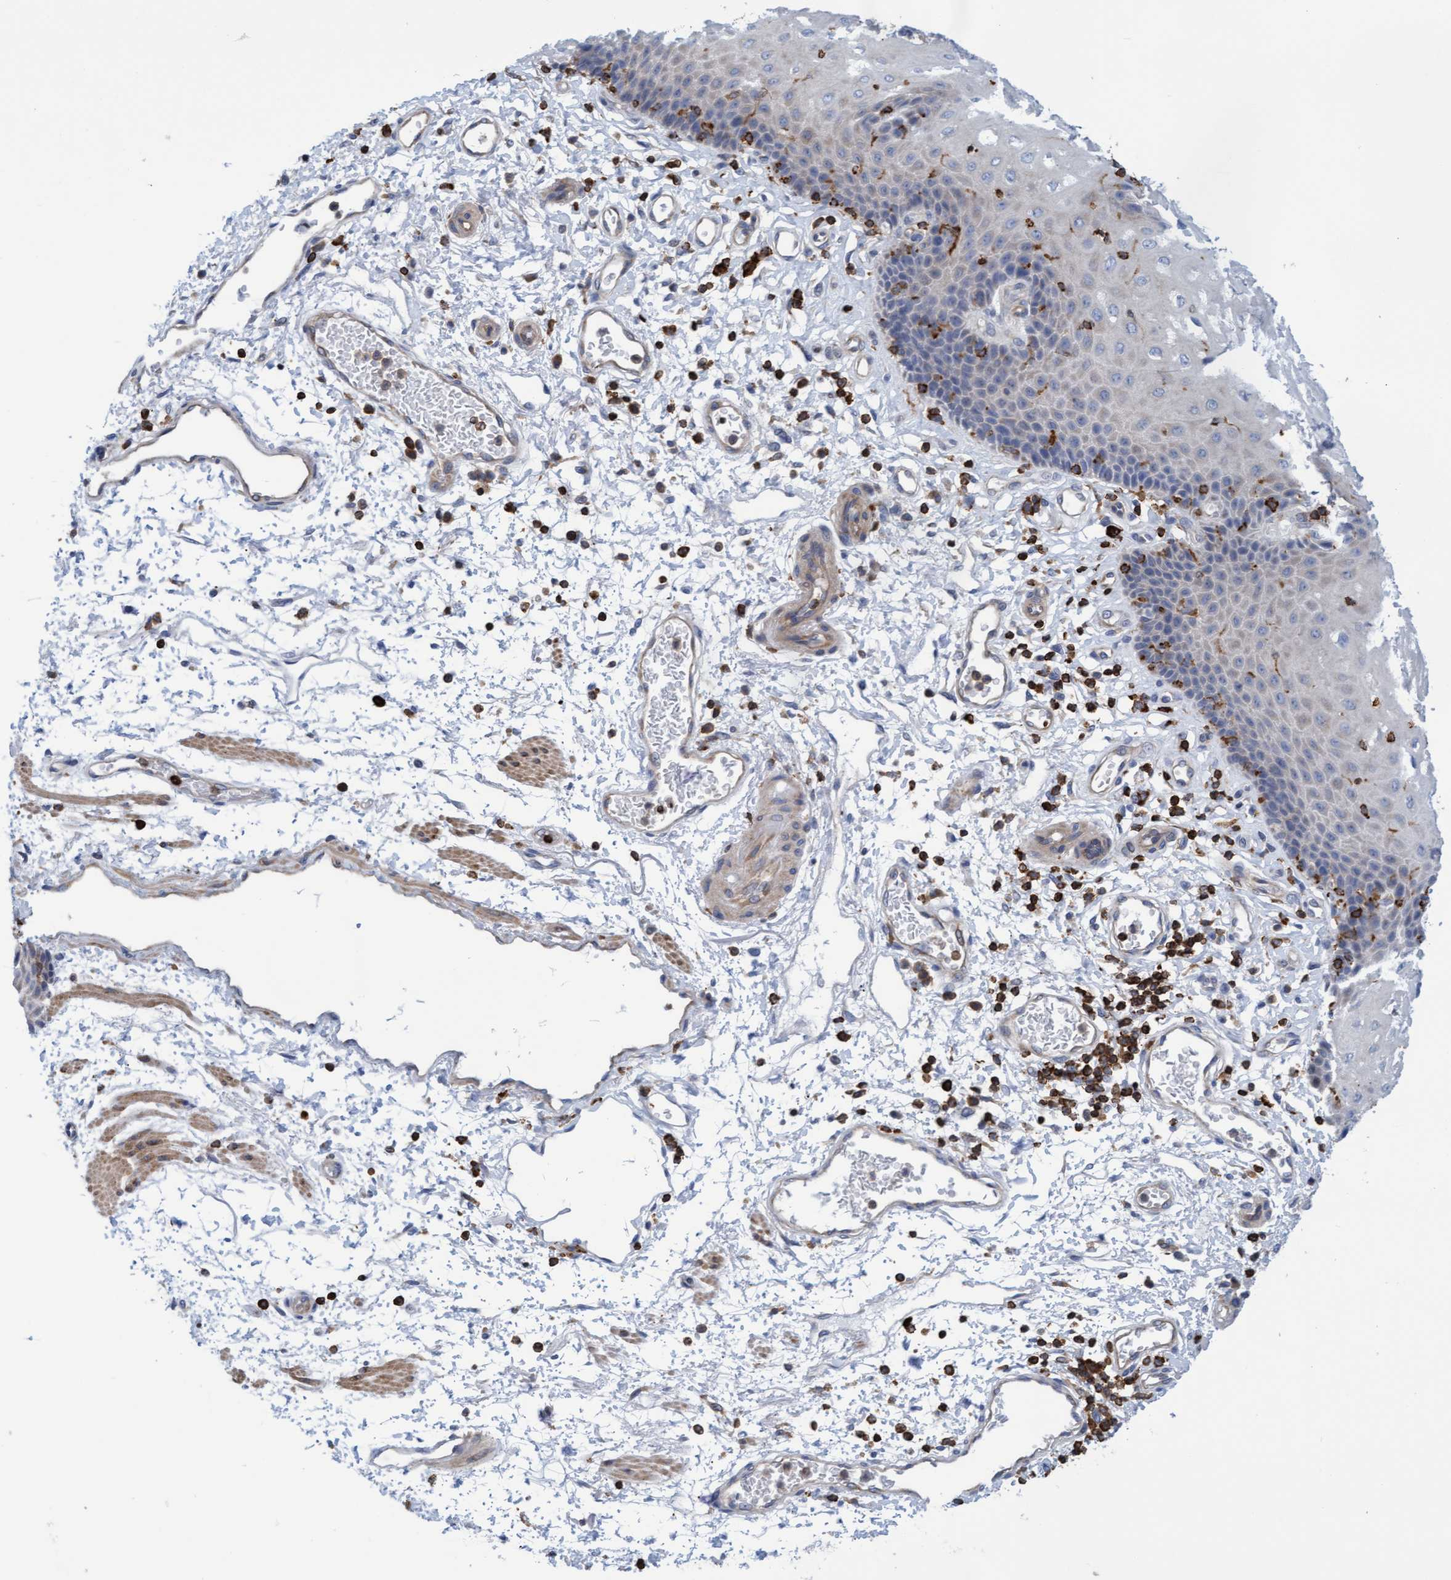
{"staining": {"intensity": "negative", "quantity": "none", "location": "none"}, "tissue": "esophagus", "cell_type": "Squamous epithelial cells", "image_type": "normal", "snomed": [{"axis": "morphology", "description": "Normal tissue, NOS"}, {"axis": "topography", "description": "Esophagus"}], "caption": "Squamous epithelial cells show no significant protein staining in normal esophagus. The staining is performed using DAB (3,3'-diaminobenzidine) brown chromogen with nuclei counter-stained in using hematoxylin.", "gene": "FNBP1", "patient": {"sex": "male", "age": 54}}